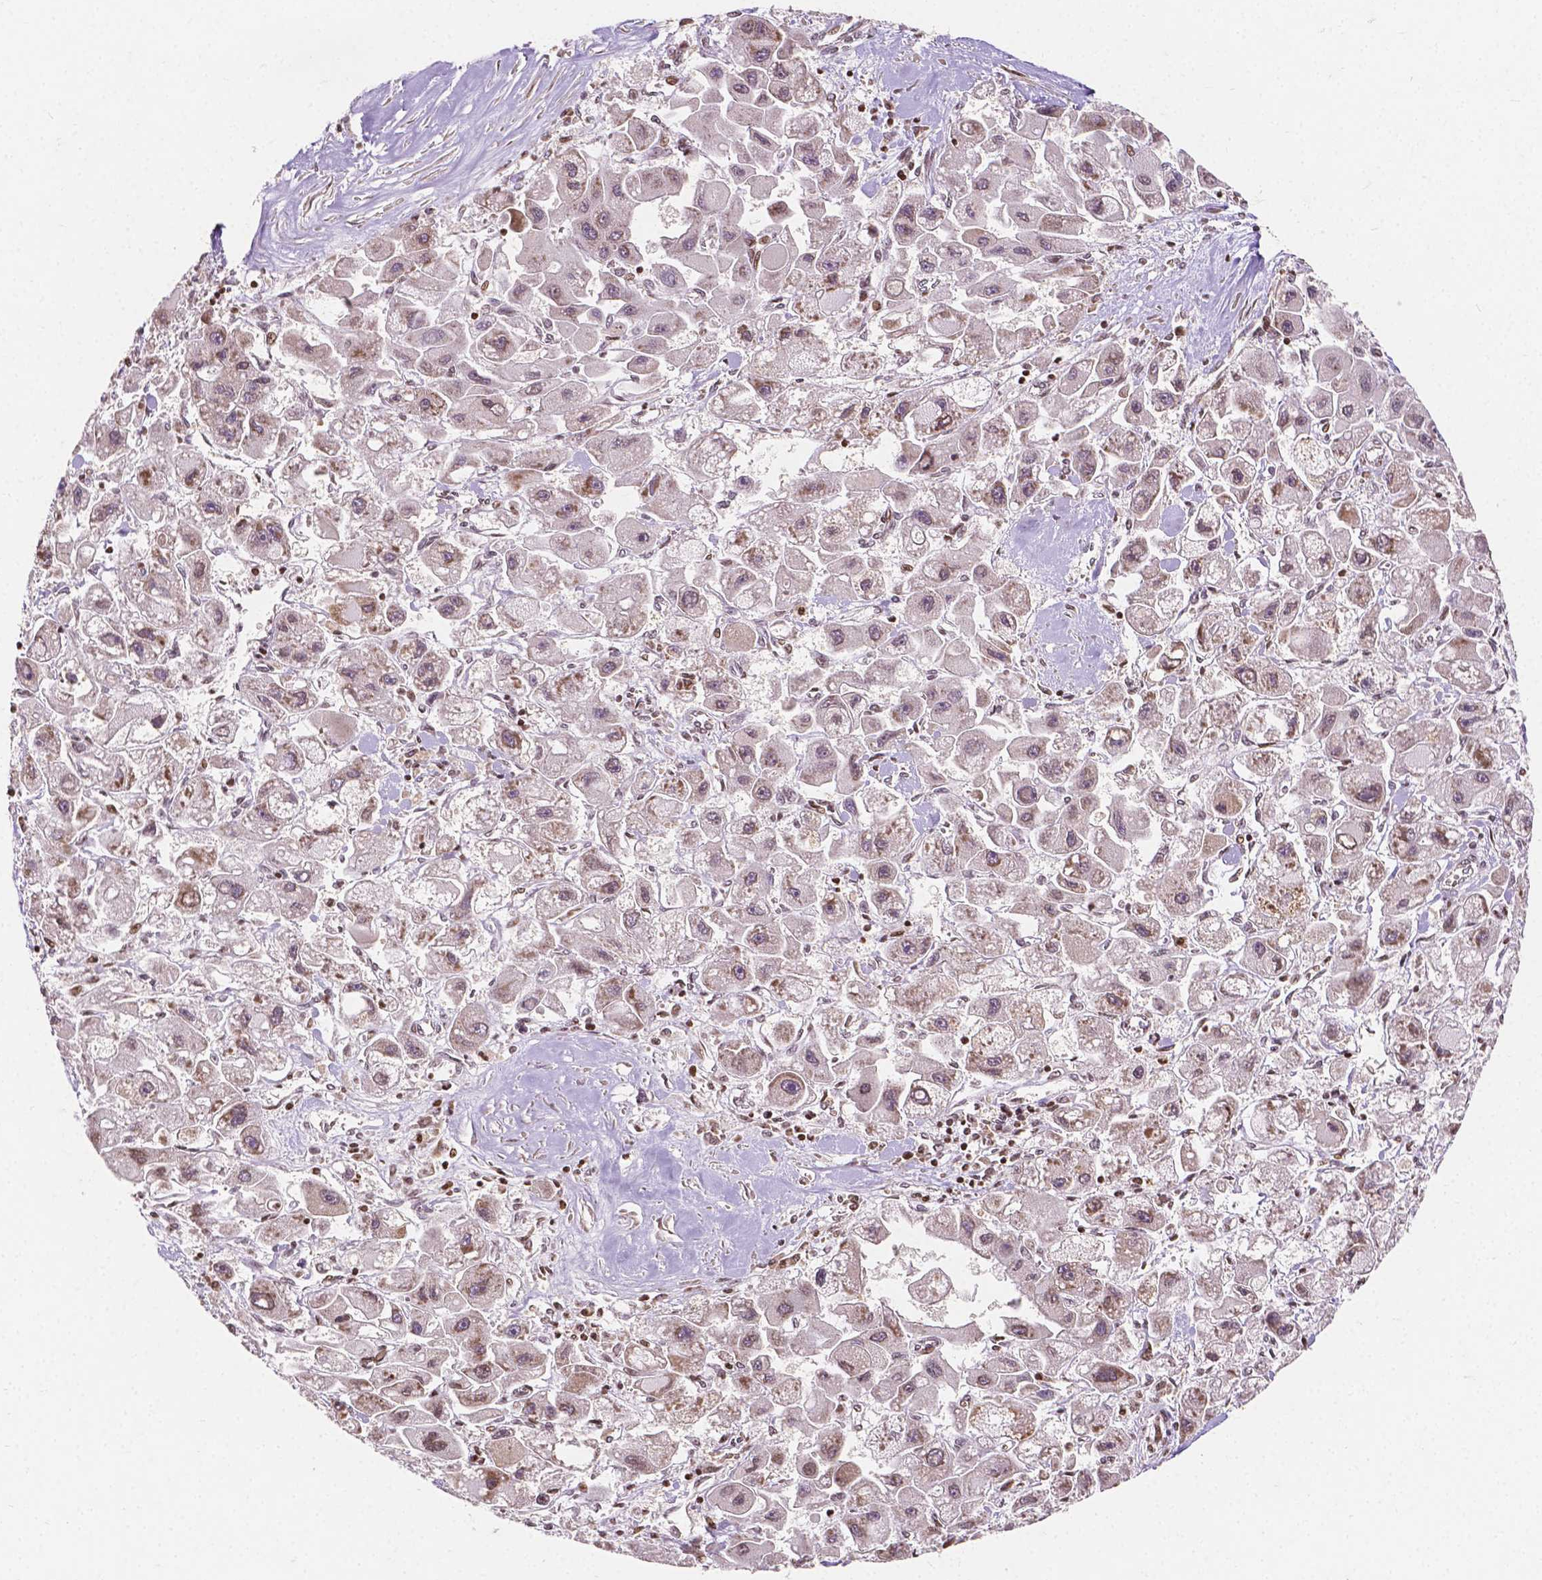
{"staining": {"intensity": "weak", "quantity": "25%-75%", "location": "nuclear"}, "tissue": "liver cancer", "cell_type": "Tumor cells", "image_type": "cancer", "snomed": [{"axis": "morphology", "description": "Carcinoma, Hepatocellular, NOS"}, {"axis": "topography", "description": "Liver"}], "caption": "Human hepatocellular carcinoma (liver) stained for a protein (brown) demonstrates weak nuclear positive positivity in approximately 25%-75% of tumor cells.", "gene": "PTPN18", "patient": {"sex": "male", "age": 24}}